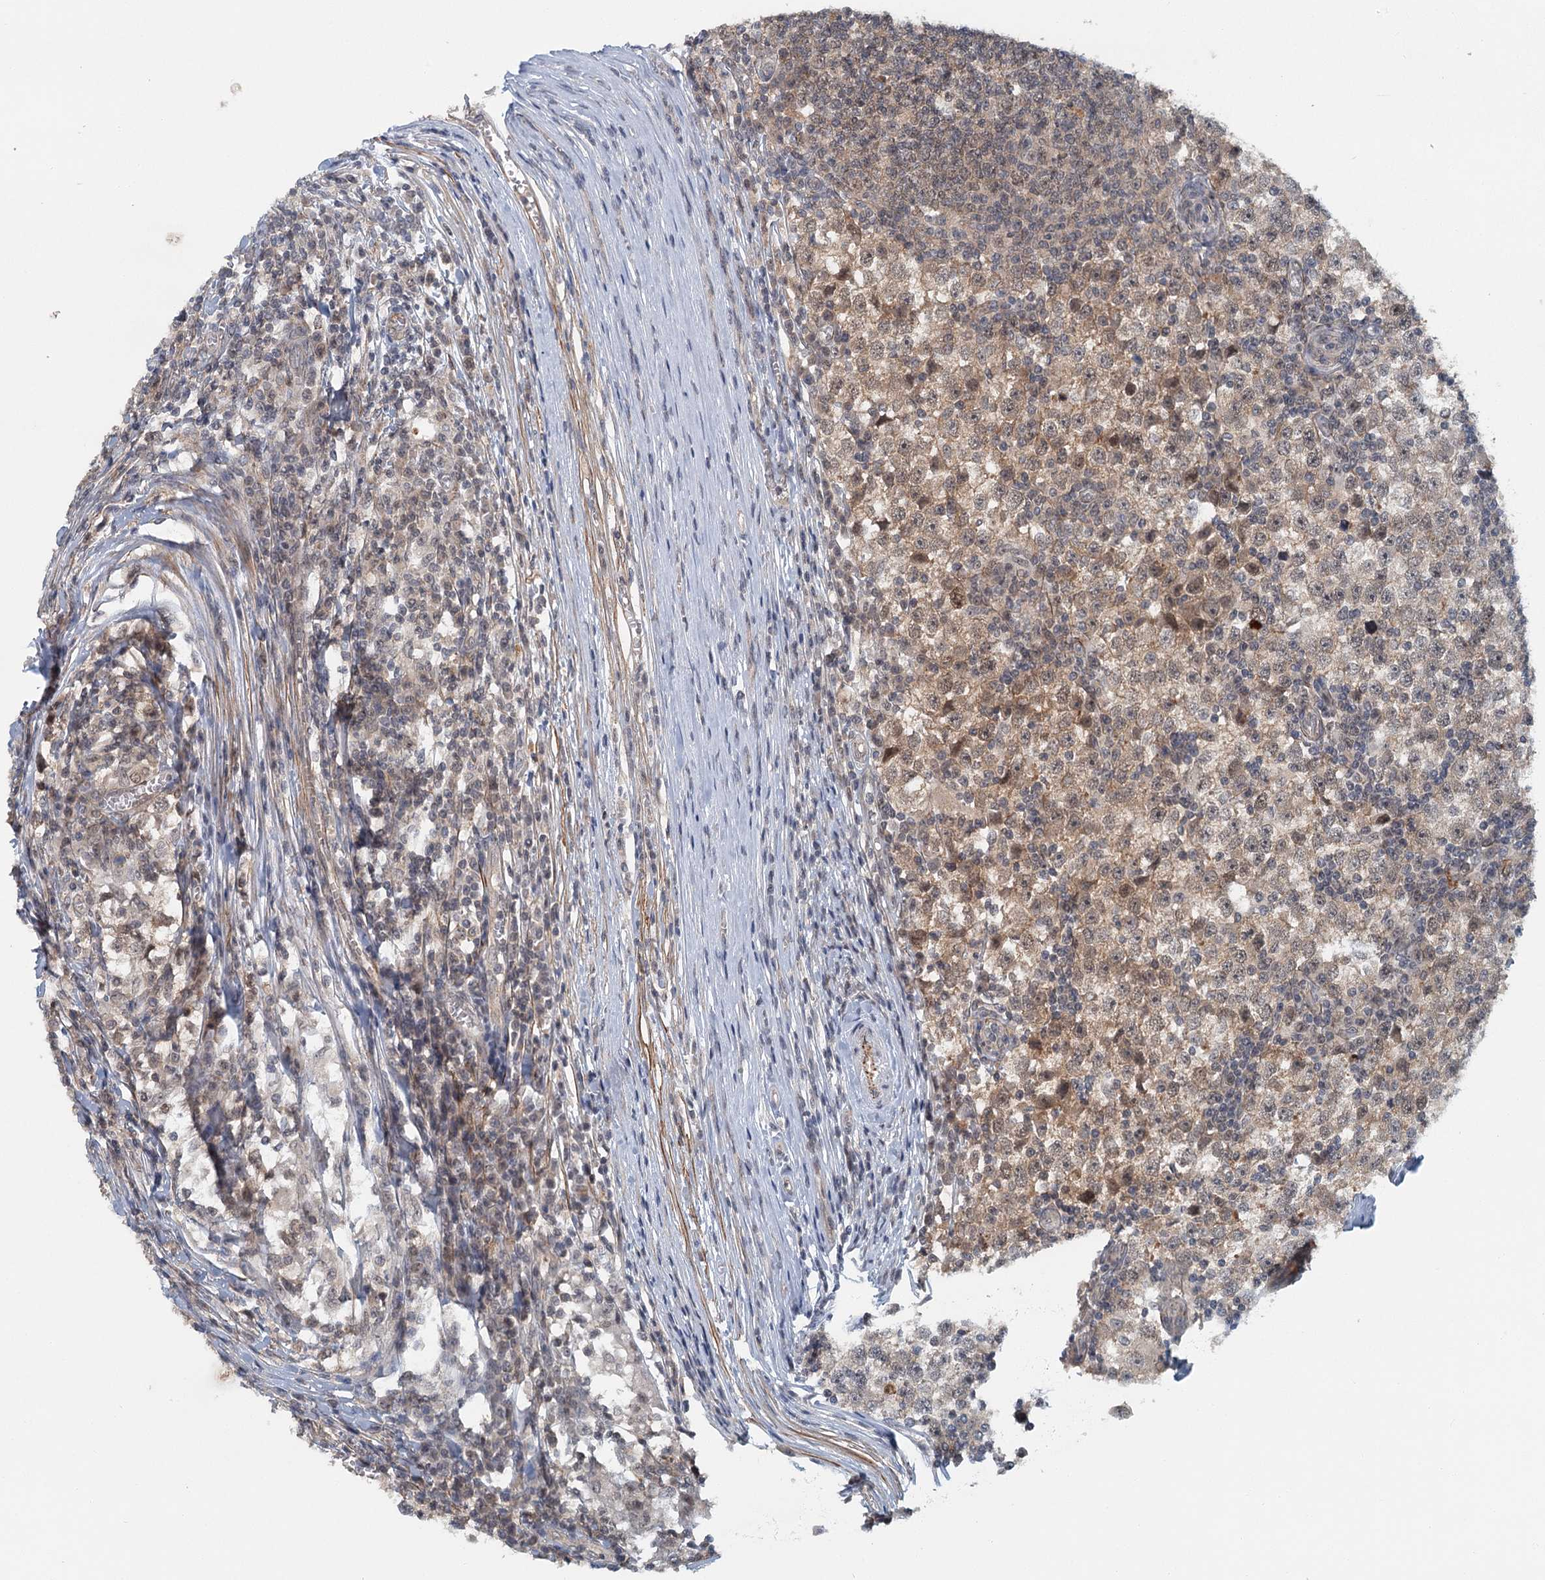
{"staining": {"intensity": "weak", "quantity": ">75%", "location": "cytoplasmic/membranous,nuclear"}, "tissue": "testis cancer", "cell_type": "Tumor cells", "image_type": "cancer", "snomed": [{"axis": "morphology", "description": "Seminoma, NOS"}, {"axis": "topography", "description": "Testis"}], "caption": "An IHC photomicrograph of neoplastic tissue is shown. Protein staining in brown shows weak cytoplasmic/membranous and nuclear positivity in testis seminoma within tumor cells. Nuclei are stained in blue.", "gene": "TAS2R42", "patient": {"sex": "male", "age": 65}}